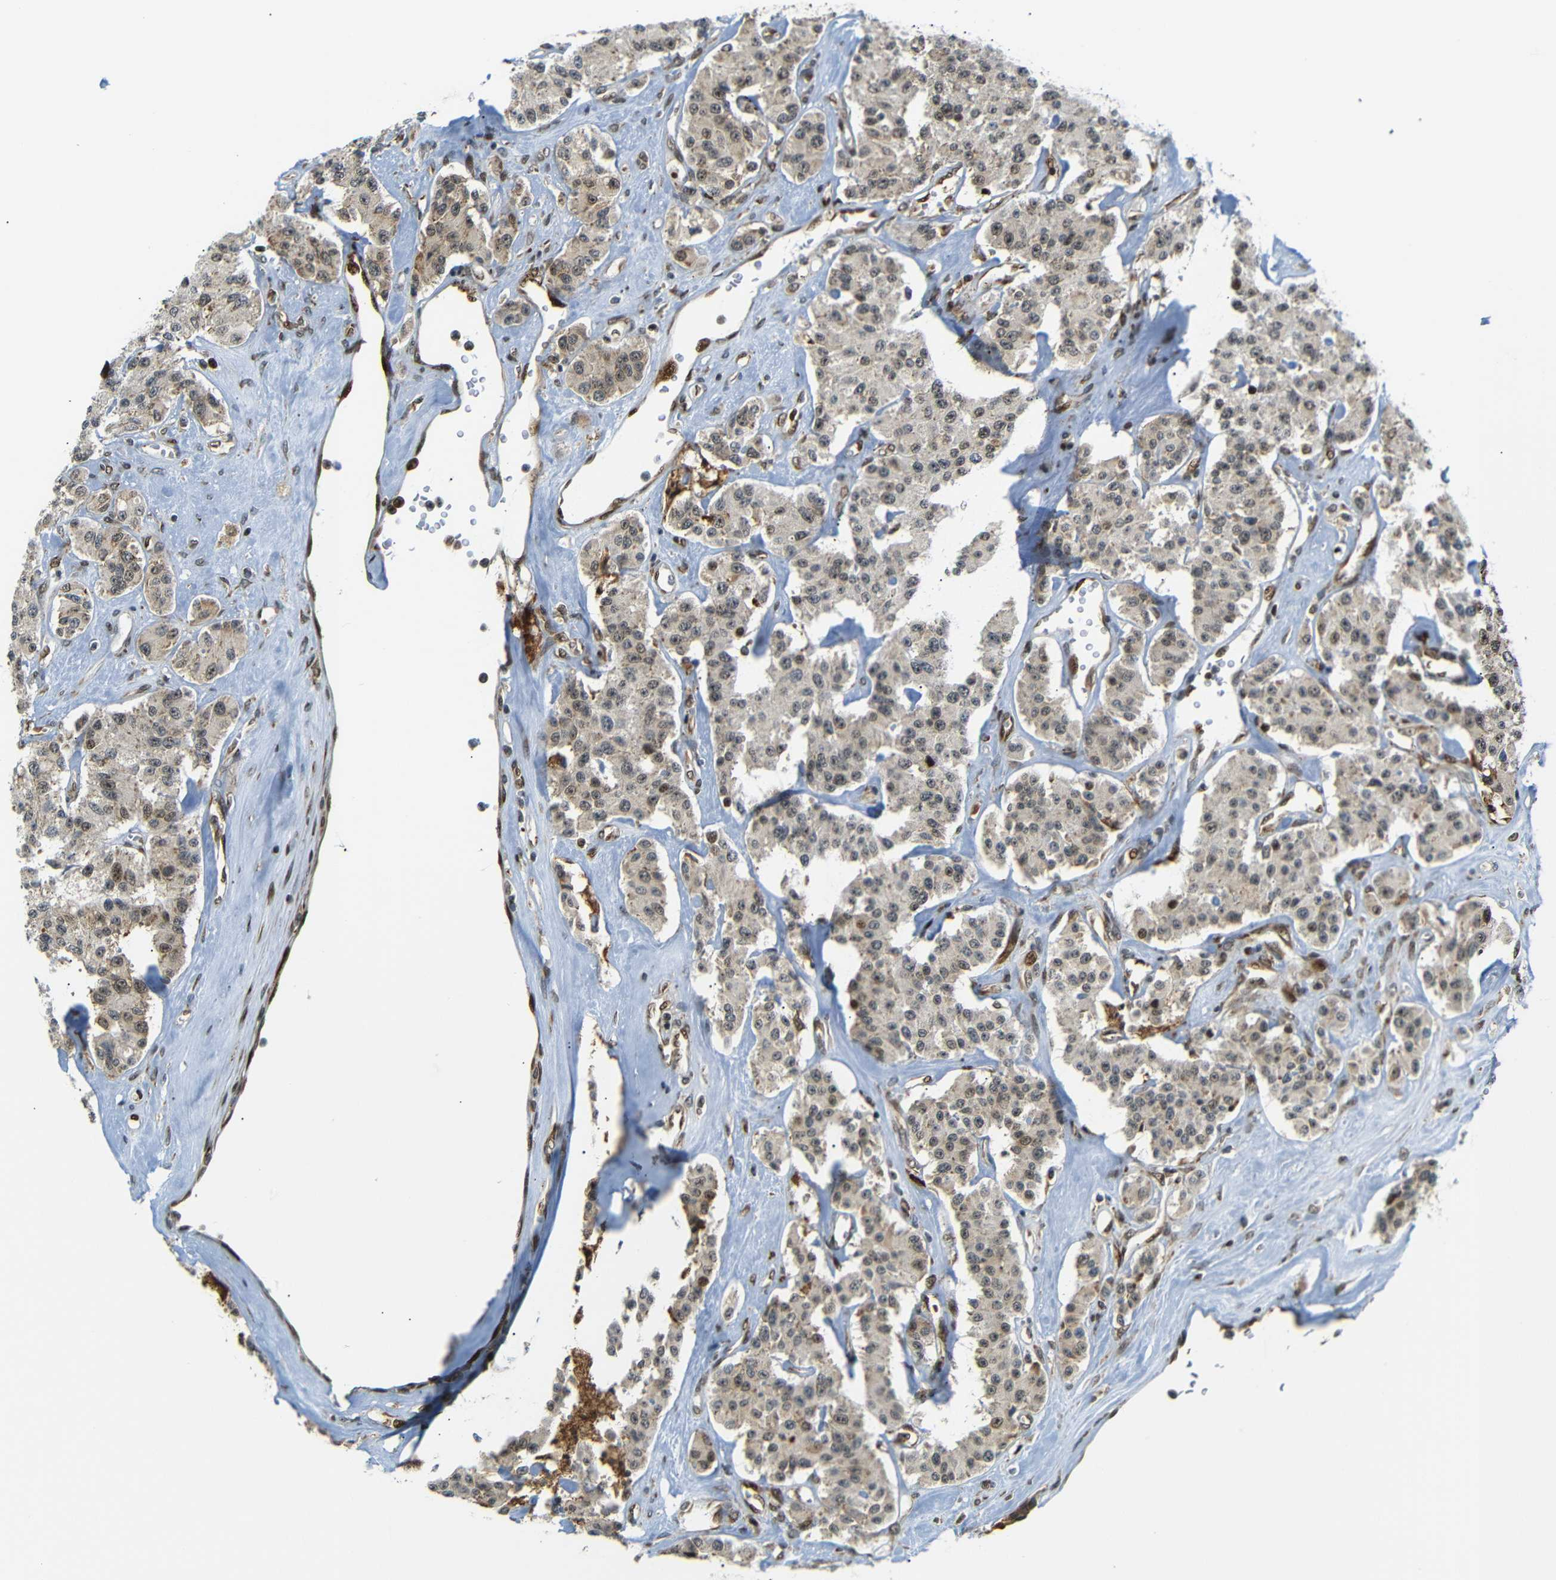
{"staining": {"intensity": "weak", "quantity": "25%-75%", "location": "cytoplasmic/membranous"}, "tissue": "carcinoid", "cell_type": "Tumor cells", "image_type": "cancer", "snomed": [{"axis": "morphology", "description": "Carcinoid, malignant, NOS"}, {"axis": "topography", "description": "Pancreas"}], "caption": "The histopathology image exhibits immunohistochemical staining of malignant carcinoid. There is weak cytoplasmic/membranous expression is identified in about 25%-75% of tumor cells. The protein of interest is shown in brown color, while the nuclei are stained blue.", "gene": "SPCS2", "patient": {"sex": "male", "age": 41}}